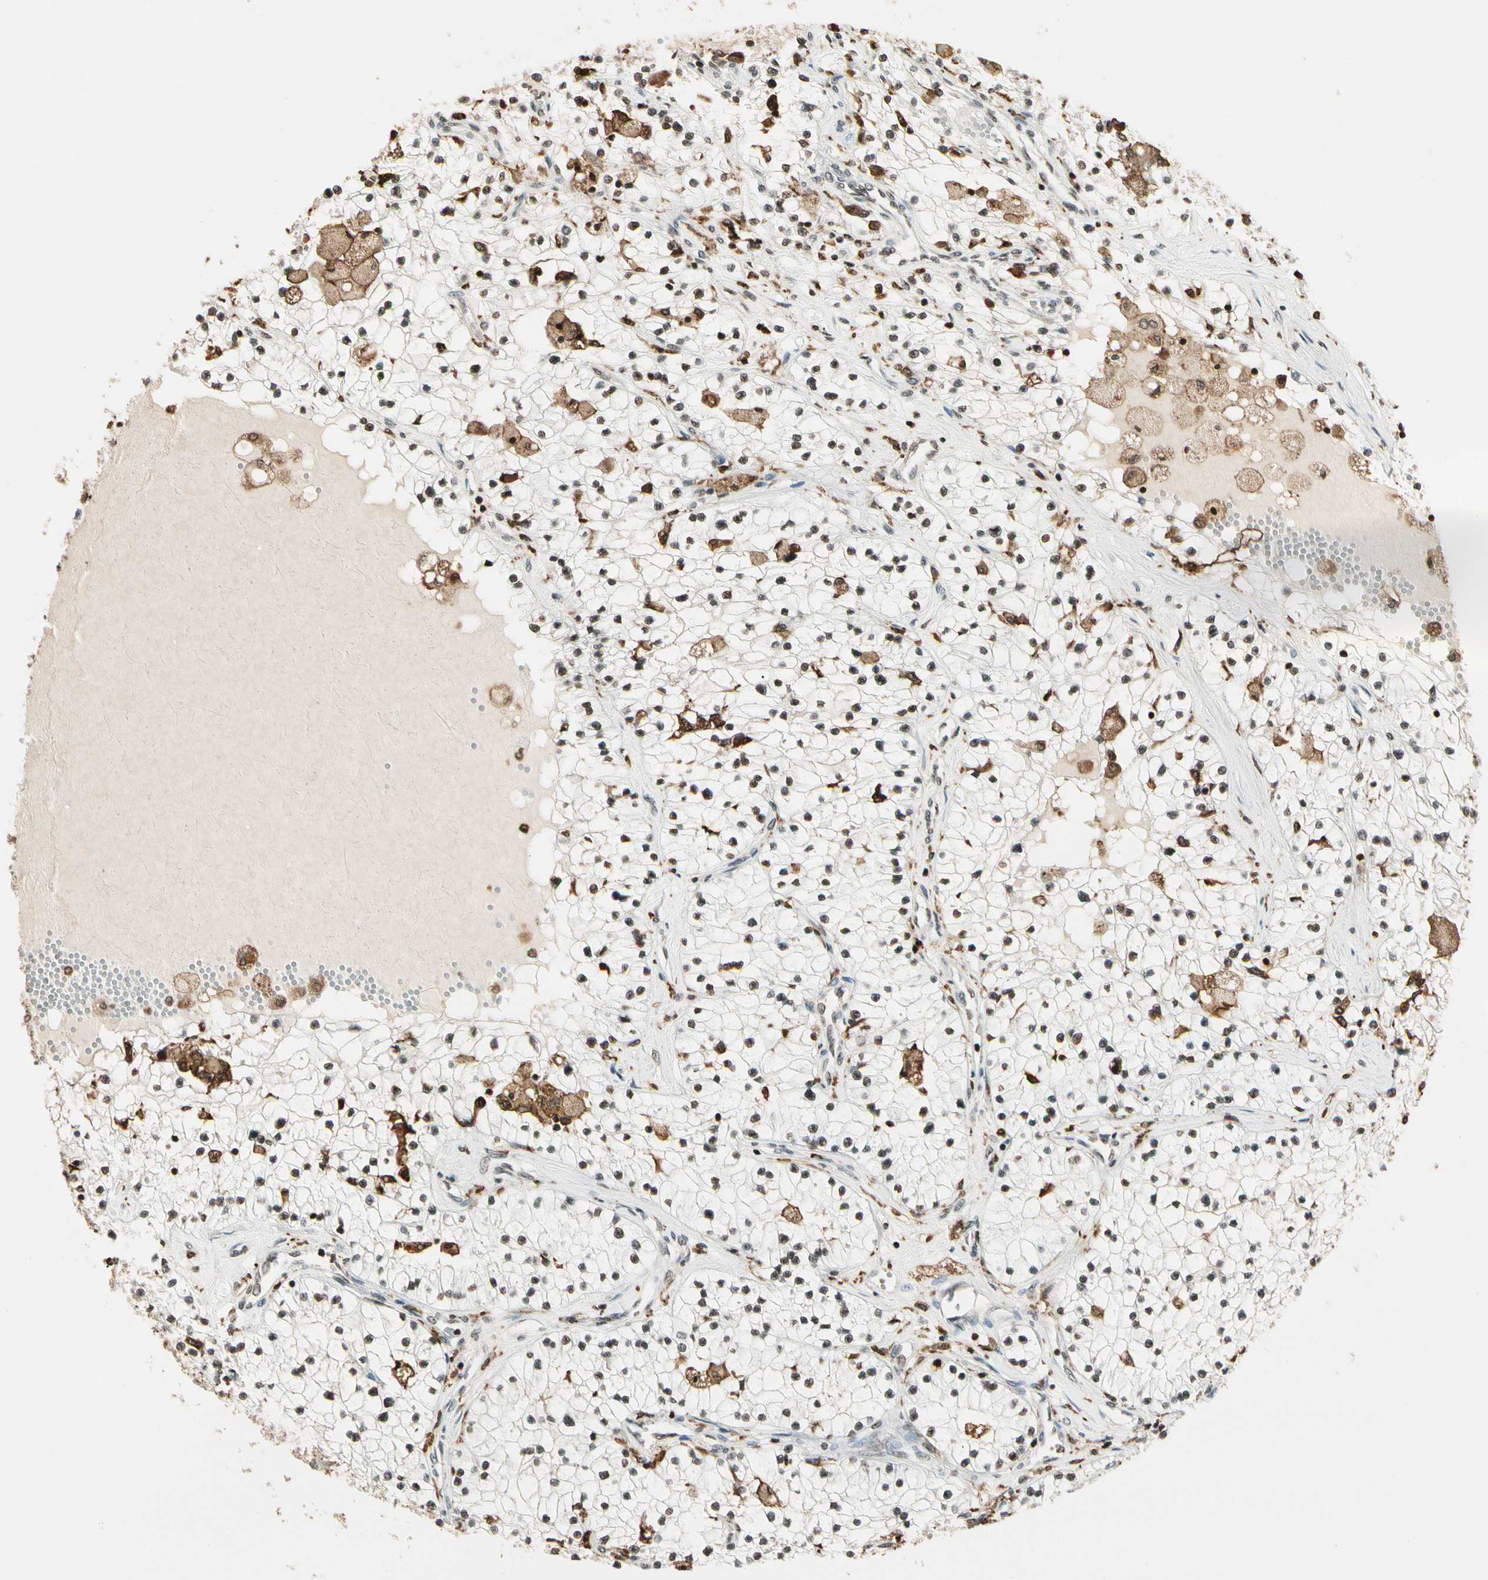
{"staining": {"intensity": "weak", "quantity": ">75%", "location": "nuclear"}, "tissue": "renal cancer", "cell_type": "Tumor cells", "image_type": "cancer", "snomed": [{"axis": "morphology", "description": "Adenocarcinoma, NOS"}, {"axis": "topography", "description": "Kidney"}], "caption": "Immunohistochemical staining of adenocarcinoma (renal) demonstrates low levels of weak nuclear positivity in about >75% of tumor cells.", "gene": "FER", "patient": {"sex": "male", "age": 68}}